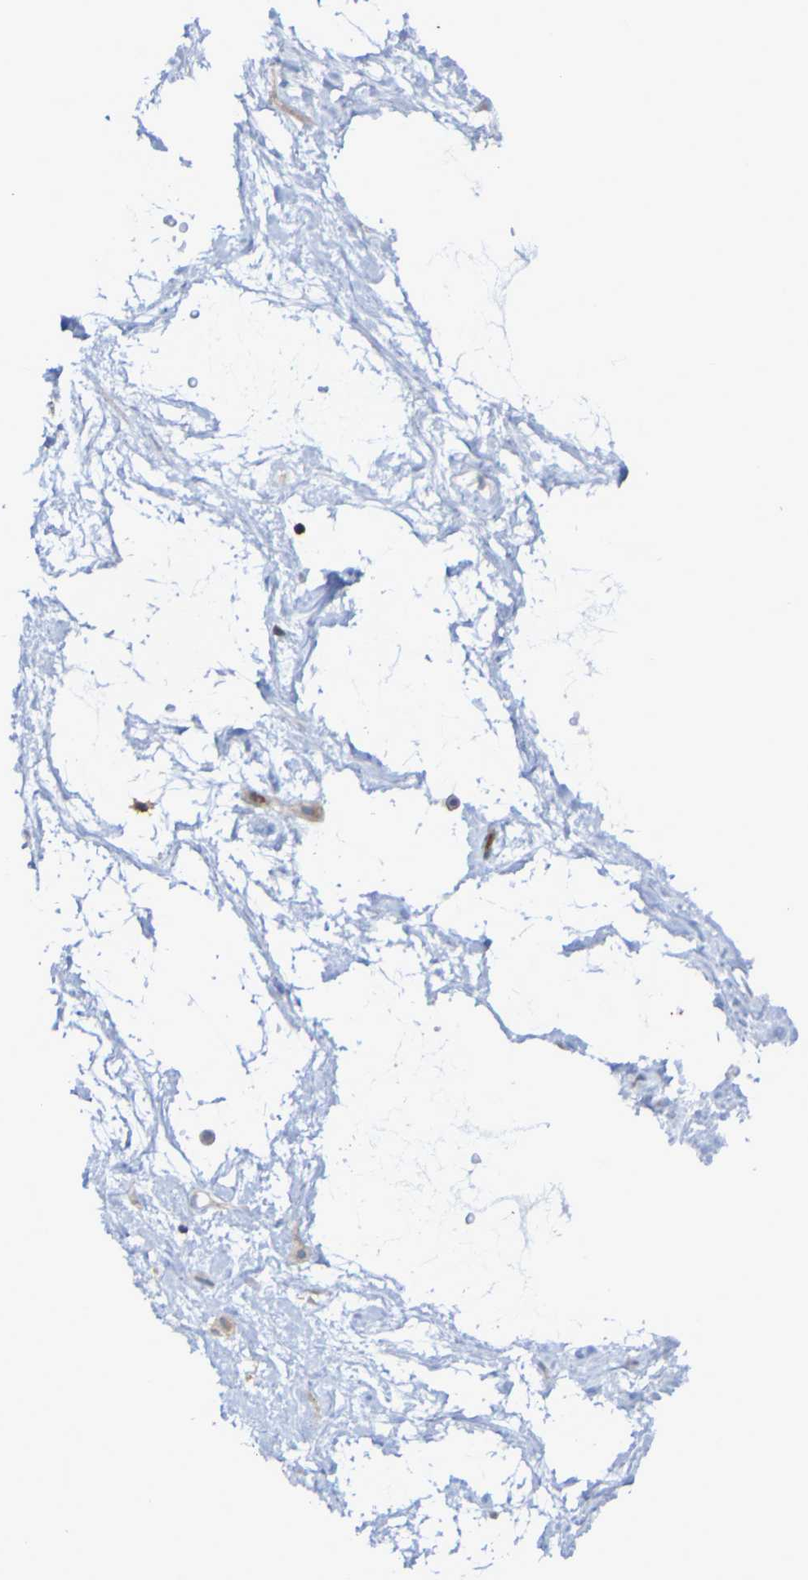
{"staining": {"intensity": "moderate", "quantity": ">75%", "location": "cytoplasmic/membranous"}, "tissue": "nasopharynx", "cell_type": "Respiratory epithelial cells", "image_type": "normal", "snomed": [{"axis": "morphology", "description": "Normal tissue, NOS"}, {"axis": "morphology", "description": "Inflammation, NOS"}, {"axis": "topography", "description": "Nasopharynx"}], "caption": "IHC of normal human nasopharynx displays medium levels of moderate cytoplasmic/membranous expression in about >75% of respiratory epithelial cells. (brown staining indicates protein expression, while blue staining denotes nuclei).", "gene": "LMBRD2", "patient": {"sex": "male", "age": 48}}